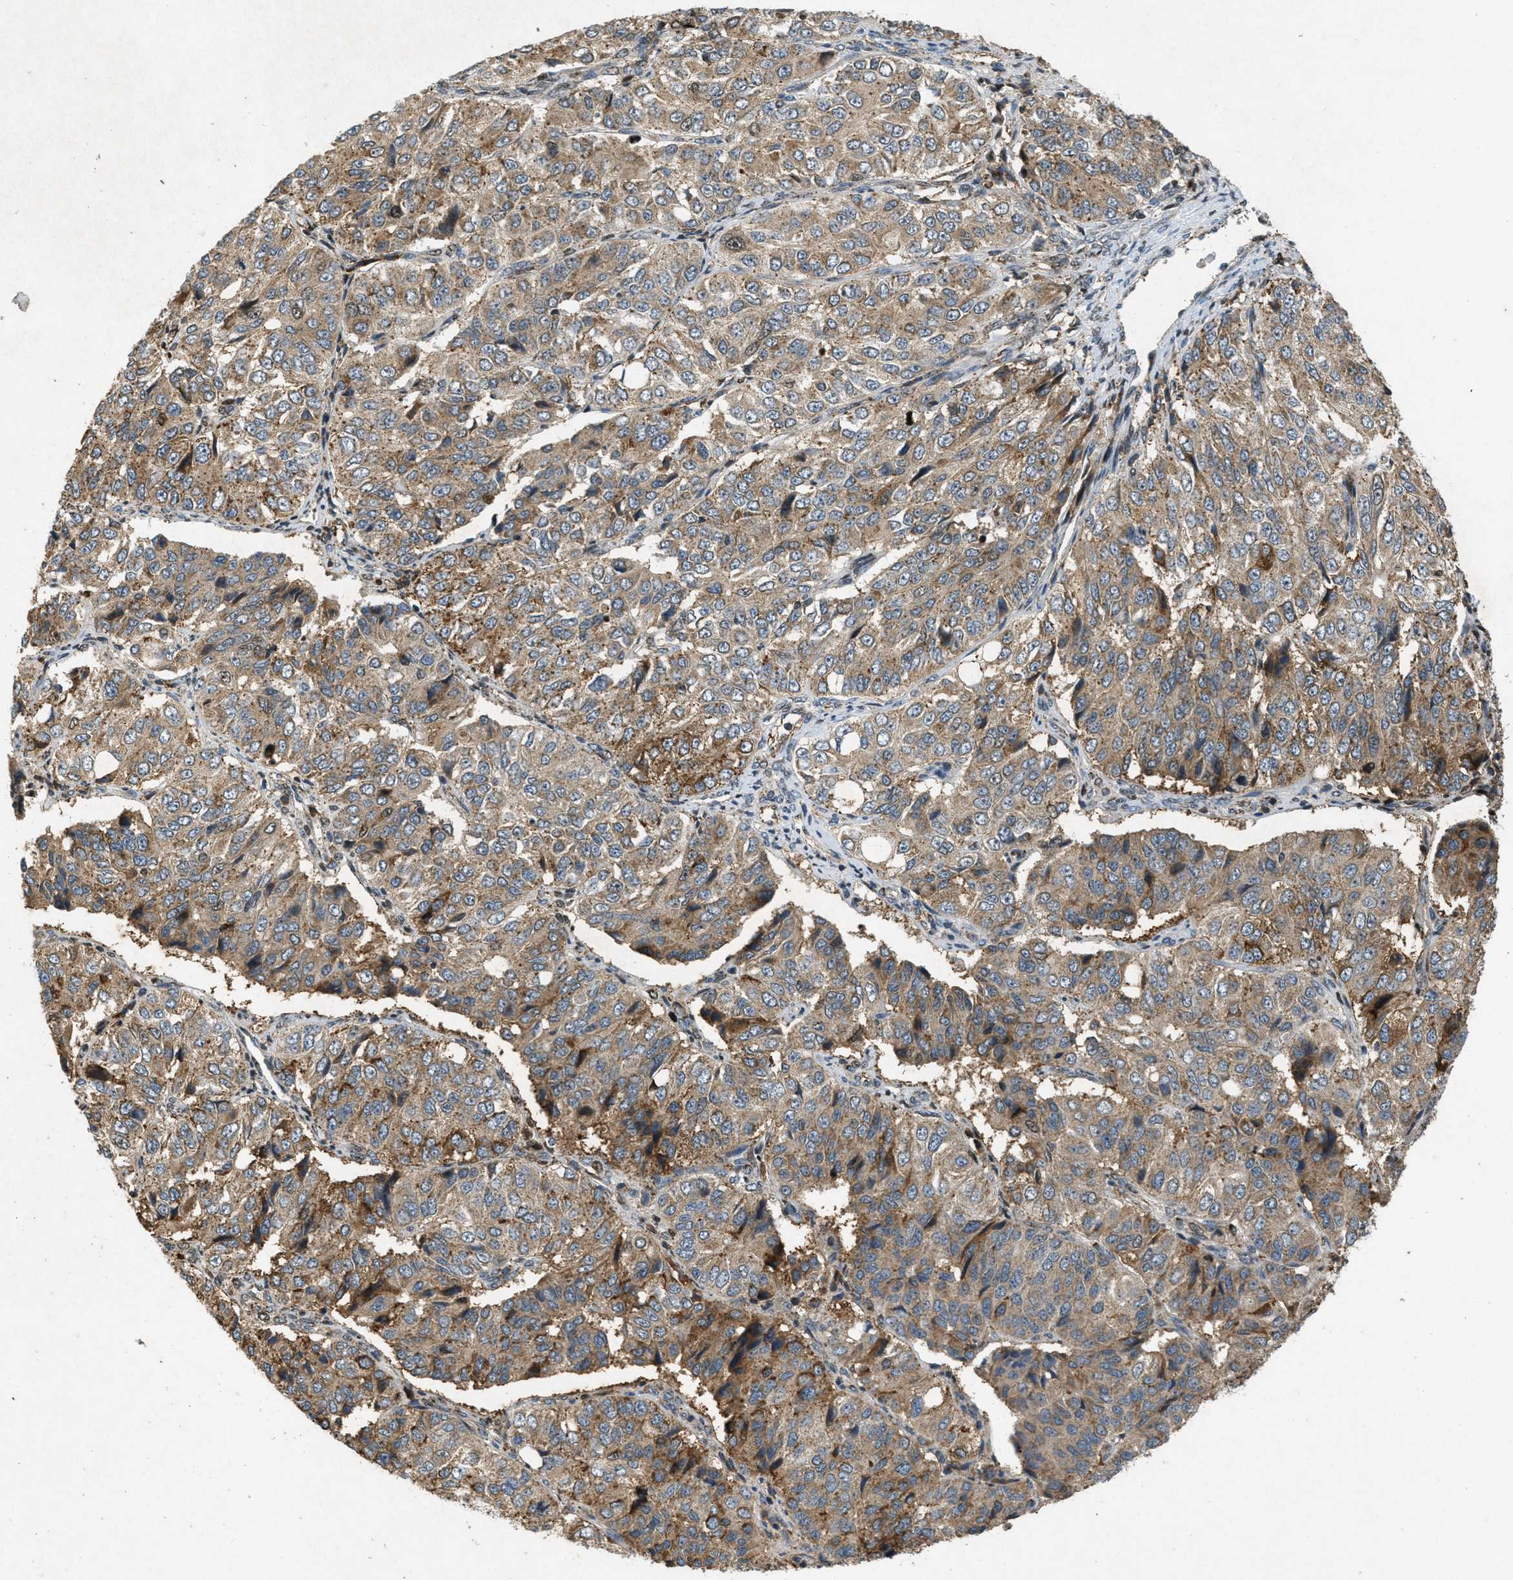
{"staining": {"intensity": "moderate", "quantity": ">75%", "location": "cytoplasmic/membranous"}, "tissue": "ovarian cancer", "cell_type": "Tumor cells", "image_type": "cancer", "snomed": [{"axis": "morphology", "description": "Carcinoma, endometroid"}, {"axis": "topography", "description": "Ovary"}], "caption": "IHC histopathology image of neoplastic tissue: human endometroid carcinoma (ovarian) stained using immunohistochemistry (IHC) exhibits medium levels of moderate protein expression localized specifically in the cytoplasmic/membranous of tumor cells, appearing as a cytoplasmic/membranous brown color.", "gene": "PPP1R15A", "patient": {"sex": "female", "age": 51}}